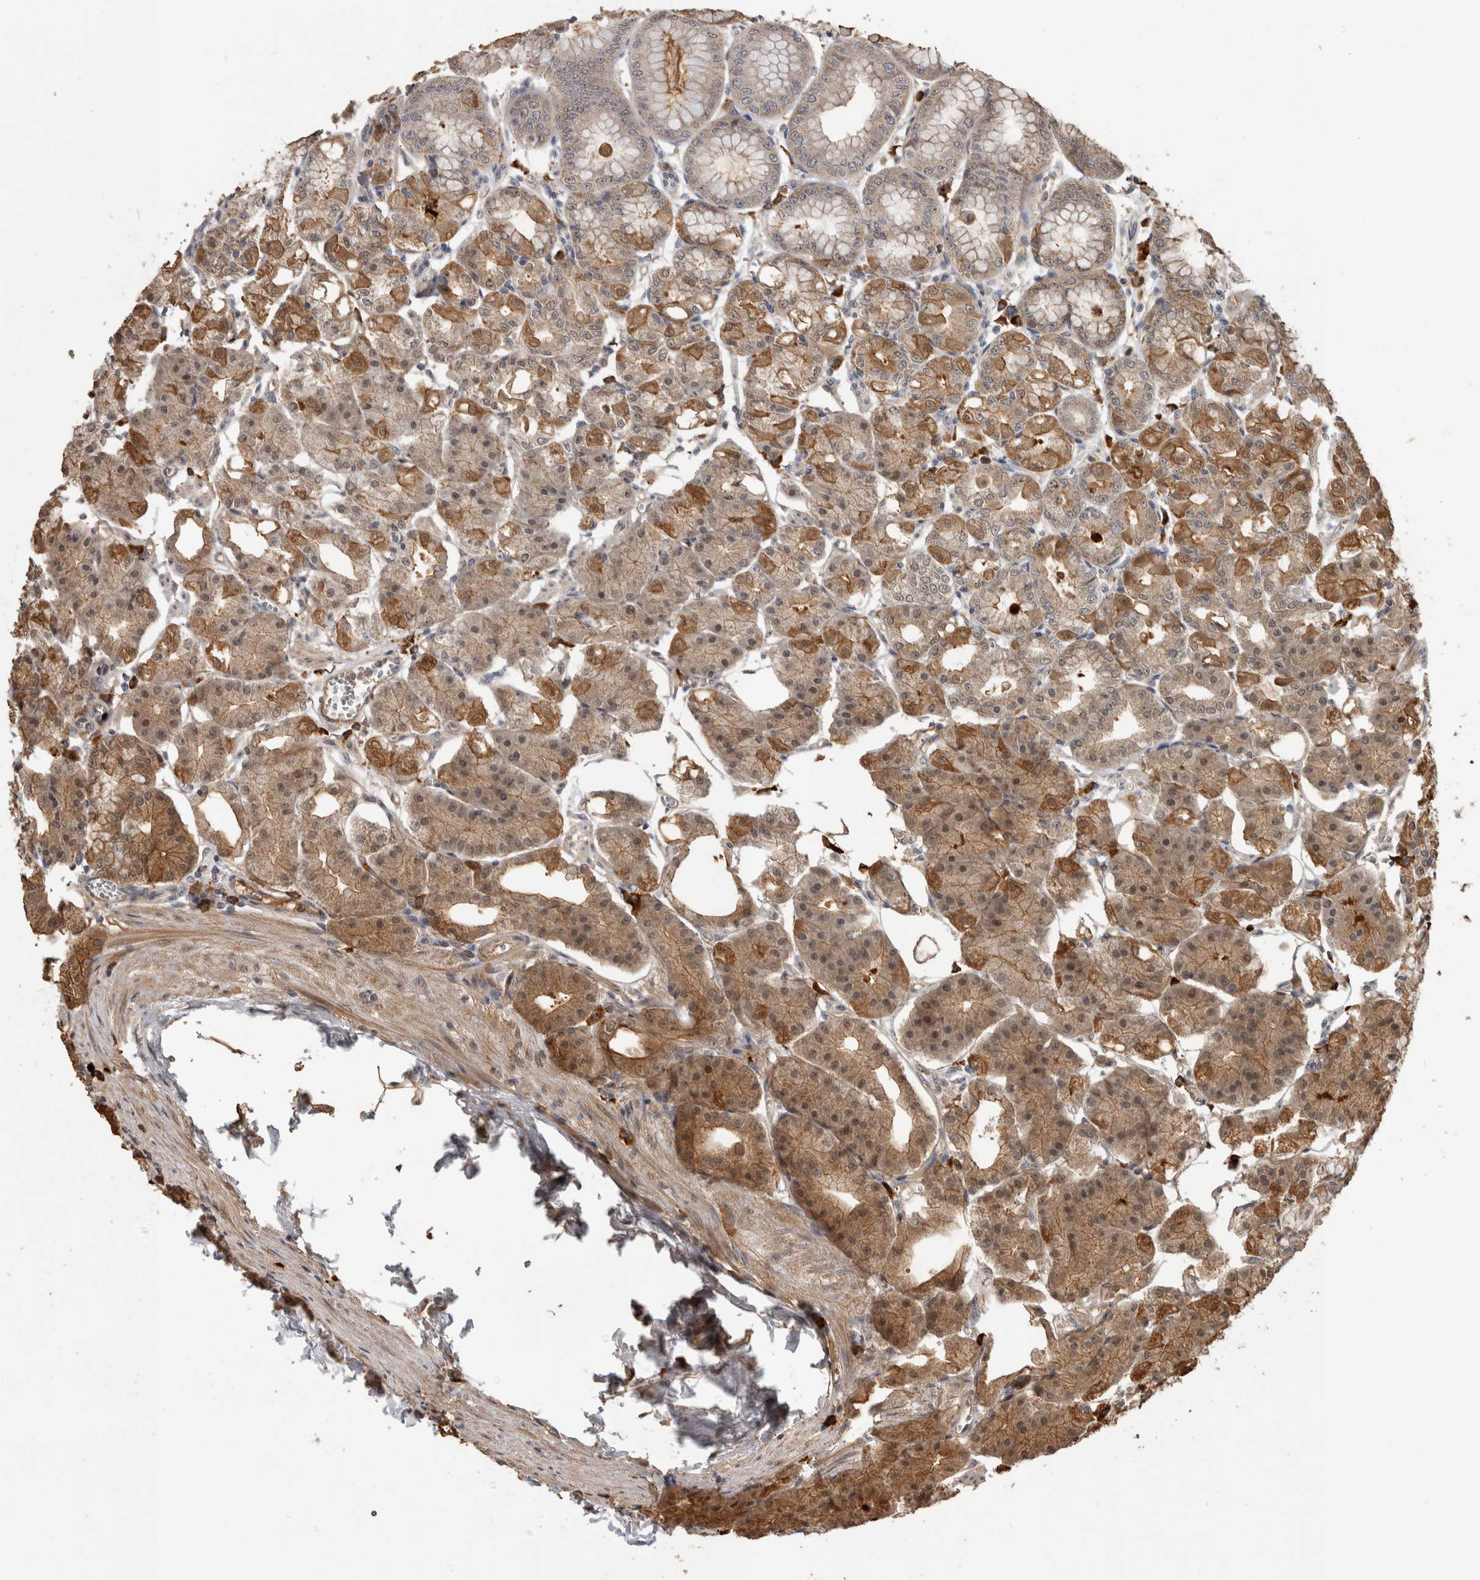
{"staining": {"intensity": "moderate", "quantity": "25%-75%", "location": "cytoplasmic/membranous"}, "tissue": "stomach", "cell_type": "Glandular cells", "image_type": "normal", "snomed": [{"axis": "morphology", "description": "Normal tissue, NOS"}, {"axis": "topography", "description": "Stomach, lower"}], "caption": "This micrograph displays immunohistochemistry staining of unremarkable human stomach, with medium moderate cytoplasmic/membranous positivity in about 25%-75% of glandular cells.", "gene": "RHPN1", "patient": {"sex": "male", "age": 71}}